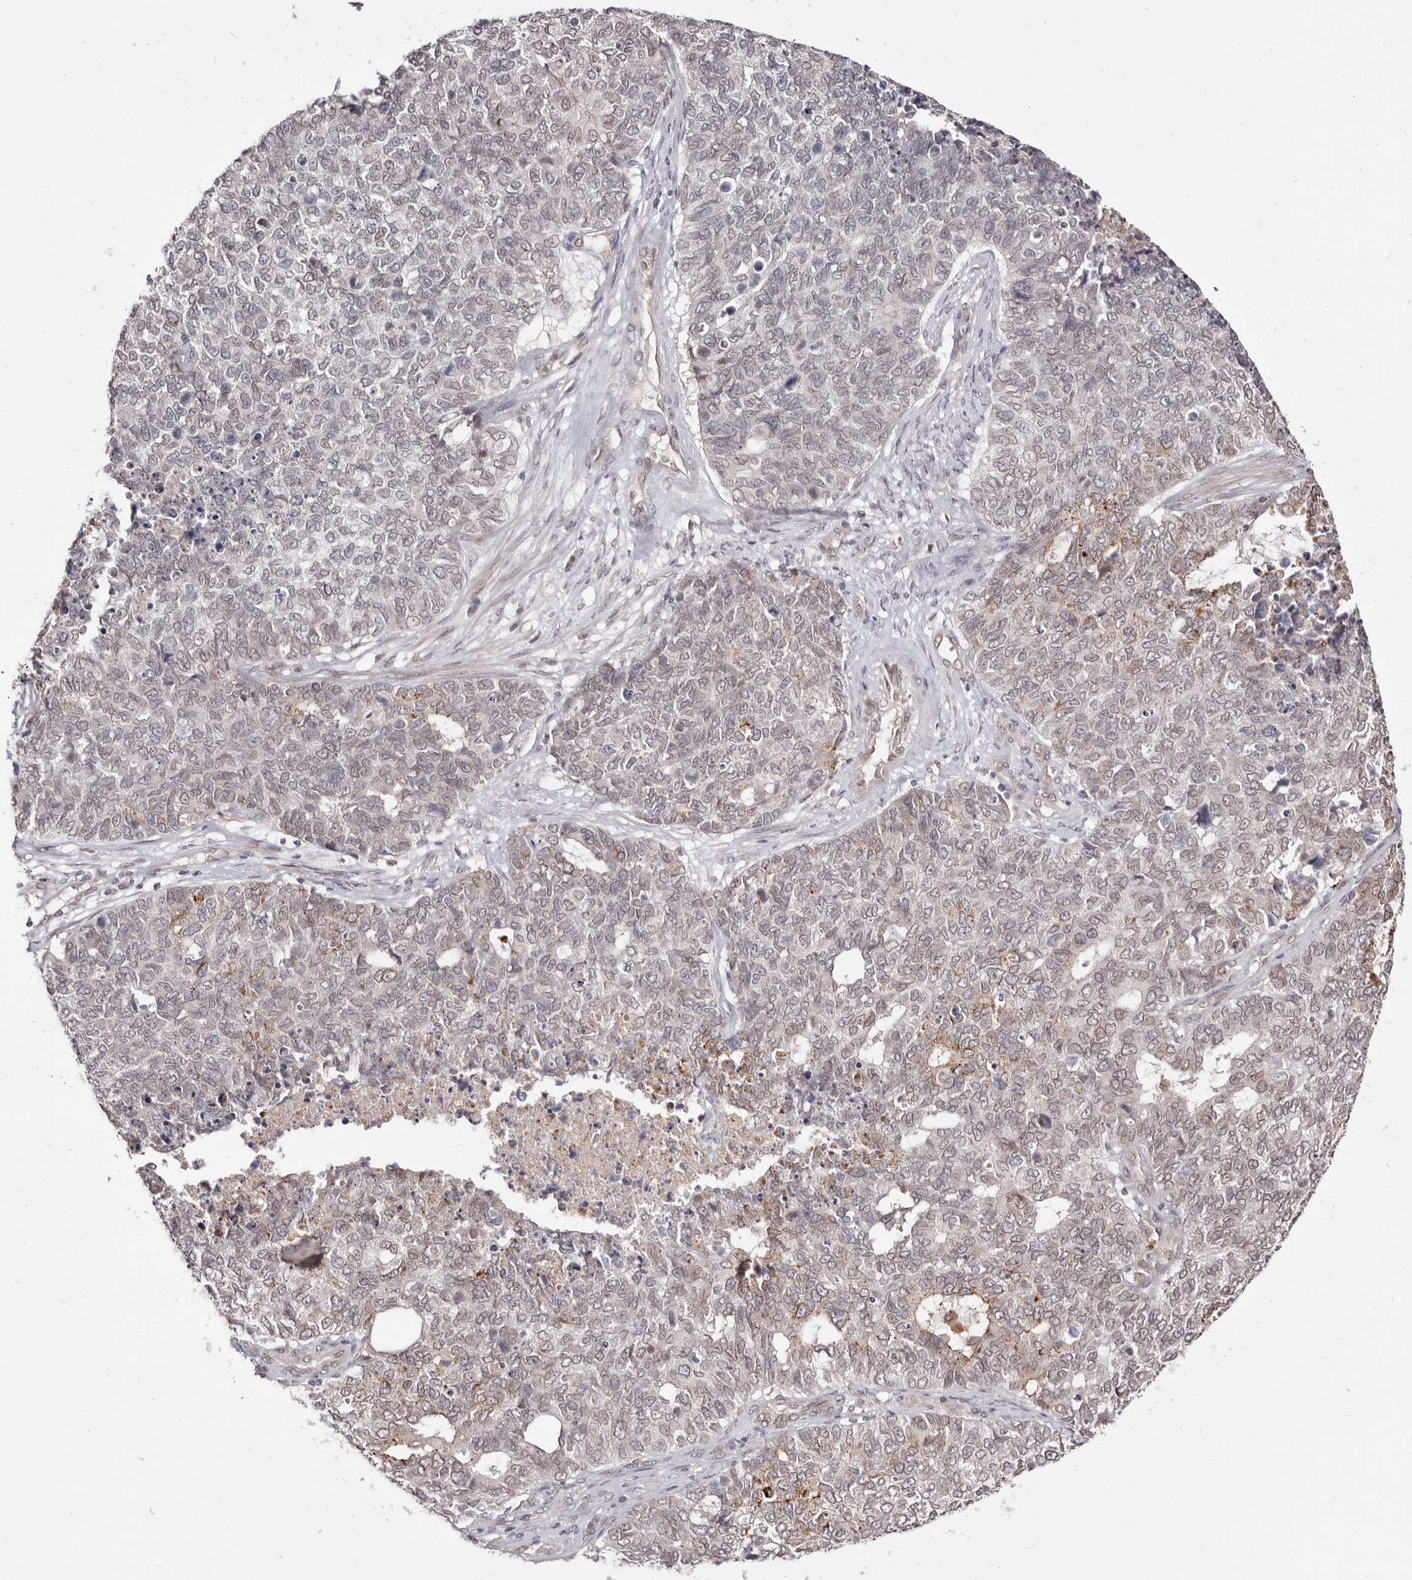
{"staining": {"intensity": "weak", "quantity": "25%-75%", "location": "cytoplasmic/membranous,nuclear"}, "tissue": "cervical cancer", "cell_type": "Tumor cells", "image_type": "cancer", "snomed": [{"axis": "morphology", "description": "Squamous cell carcinoma, NOS"}, {"axis": "topography", "description": "Cervix"}], "caption": "Weak cytoplasmic/membranous and nuclear expression for a protein is present in approximately 25%-75% of tumor cells of squamous cell carcinoma (cervical) using immunohistochemistry.", "gene": "LCORL", "patient": {"sex": "female", "age": 63}}